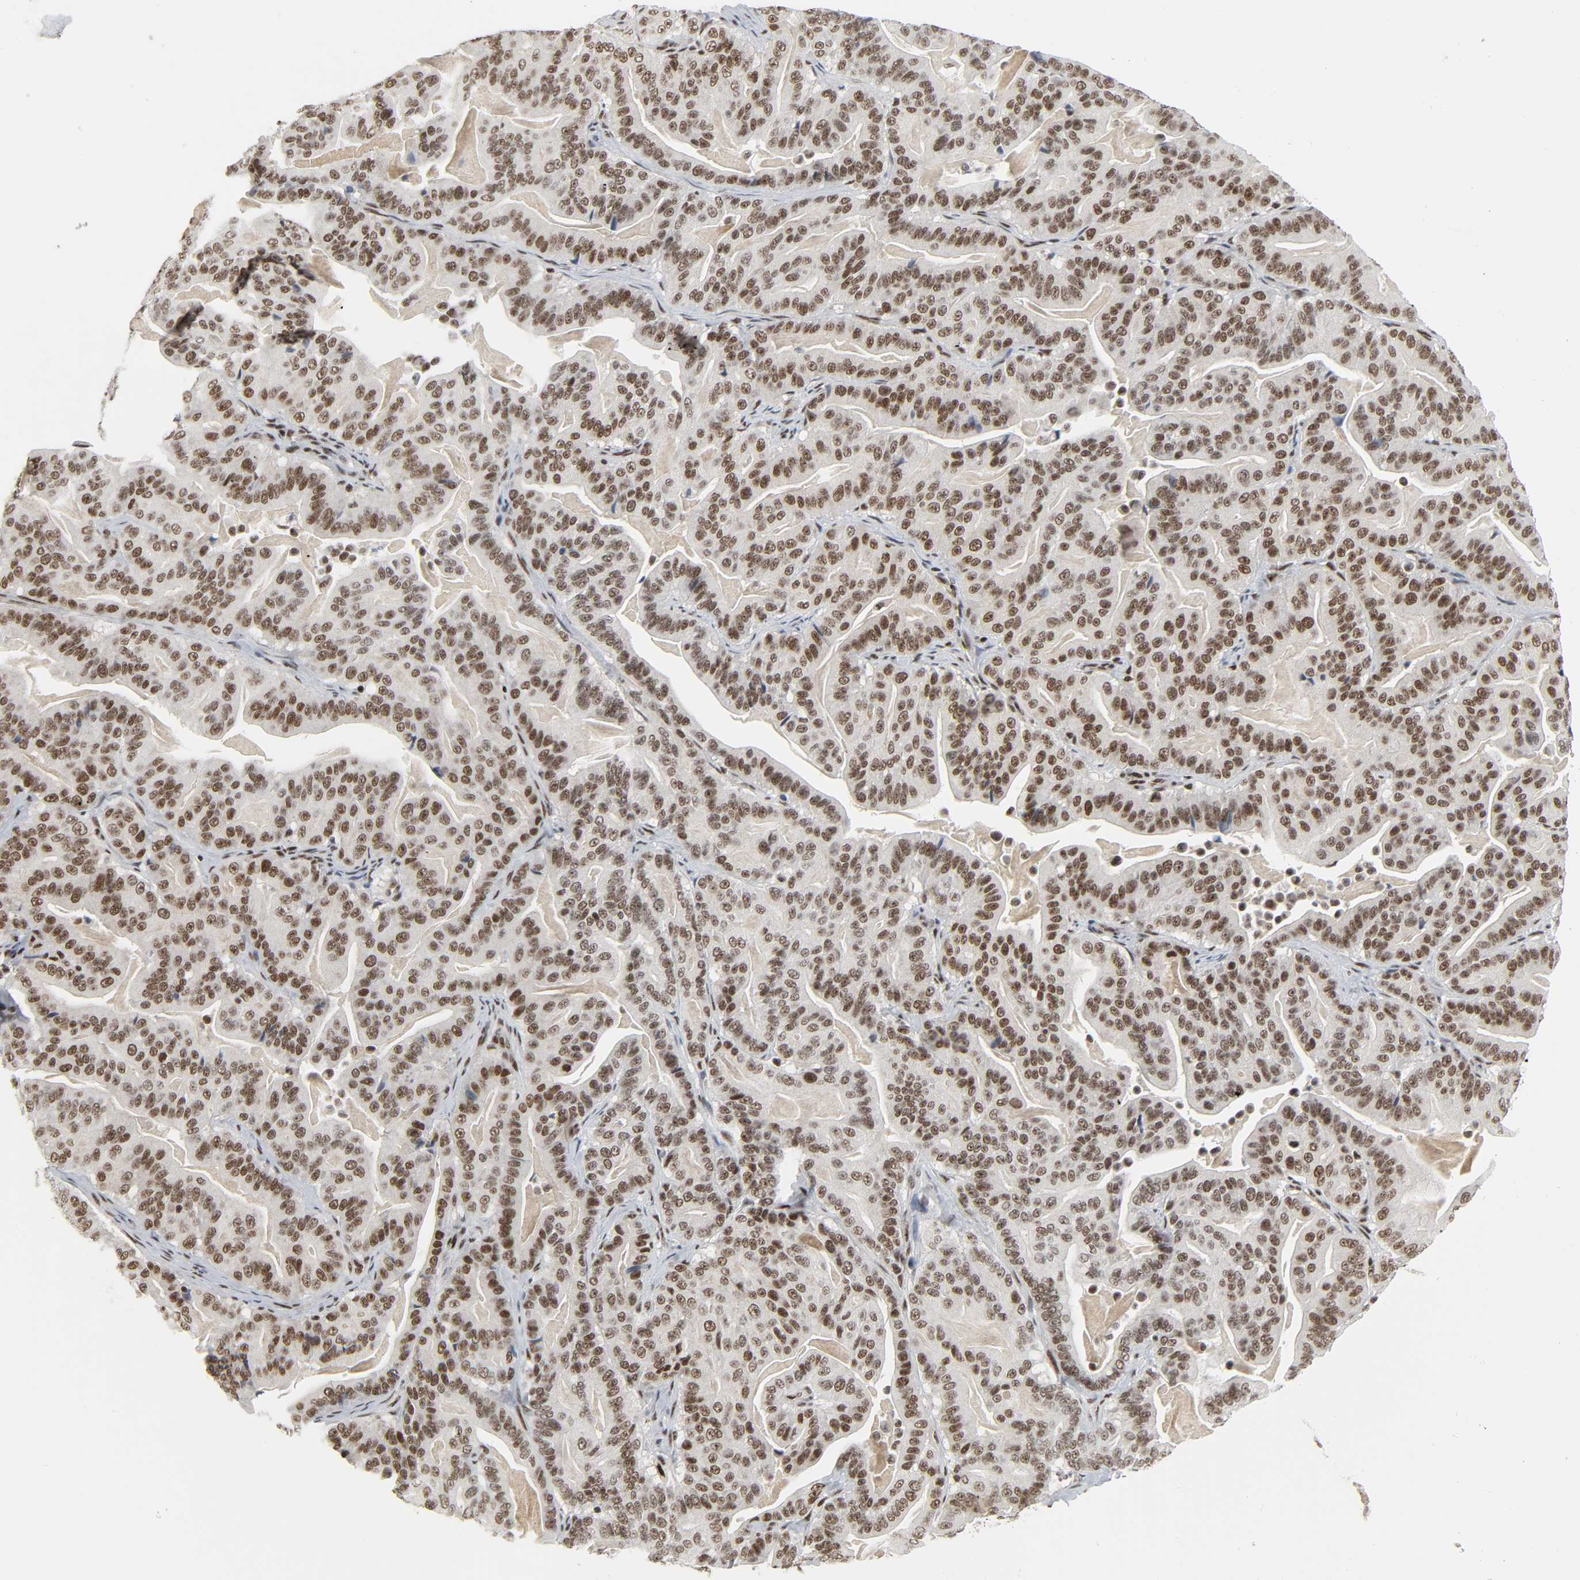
{"staining": {"intensity": "moderate", "quantity": ">75%", "location": "nuclear"}, "tissue": "pancreatic cancer", "cell_type": "Tumor cells", "image_type": "cancer", "snomed": [{"axis": "morphology", "description": "Adenocarcinoma, NOS"}, {"axis": "topography", "description": "Pancreas"}], "caption": "Tumor cells display medium levels of moderate nuclear expression in about >75% of cells in human pancreatic cancer (adenocarcinoma). (Brightfield microscopy of DAB IHC at high magnification).", "gene": "CDK7", "patient": {"sex": "male", "age": 63}}